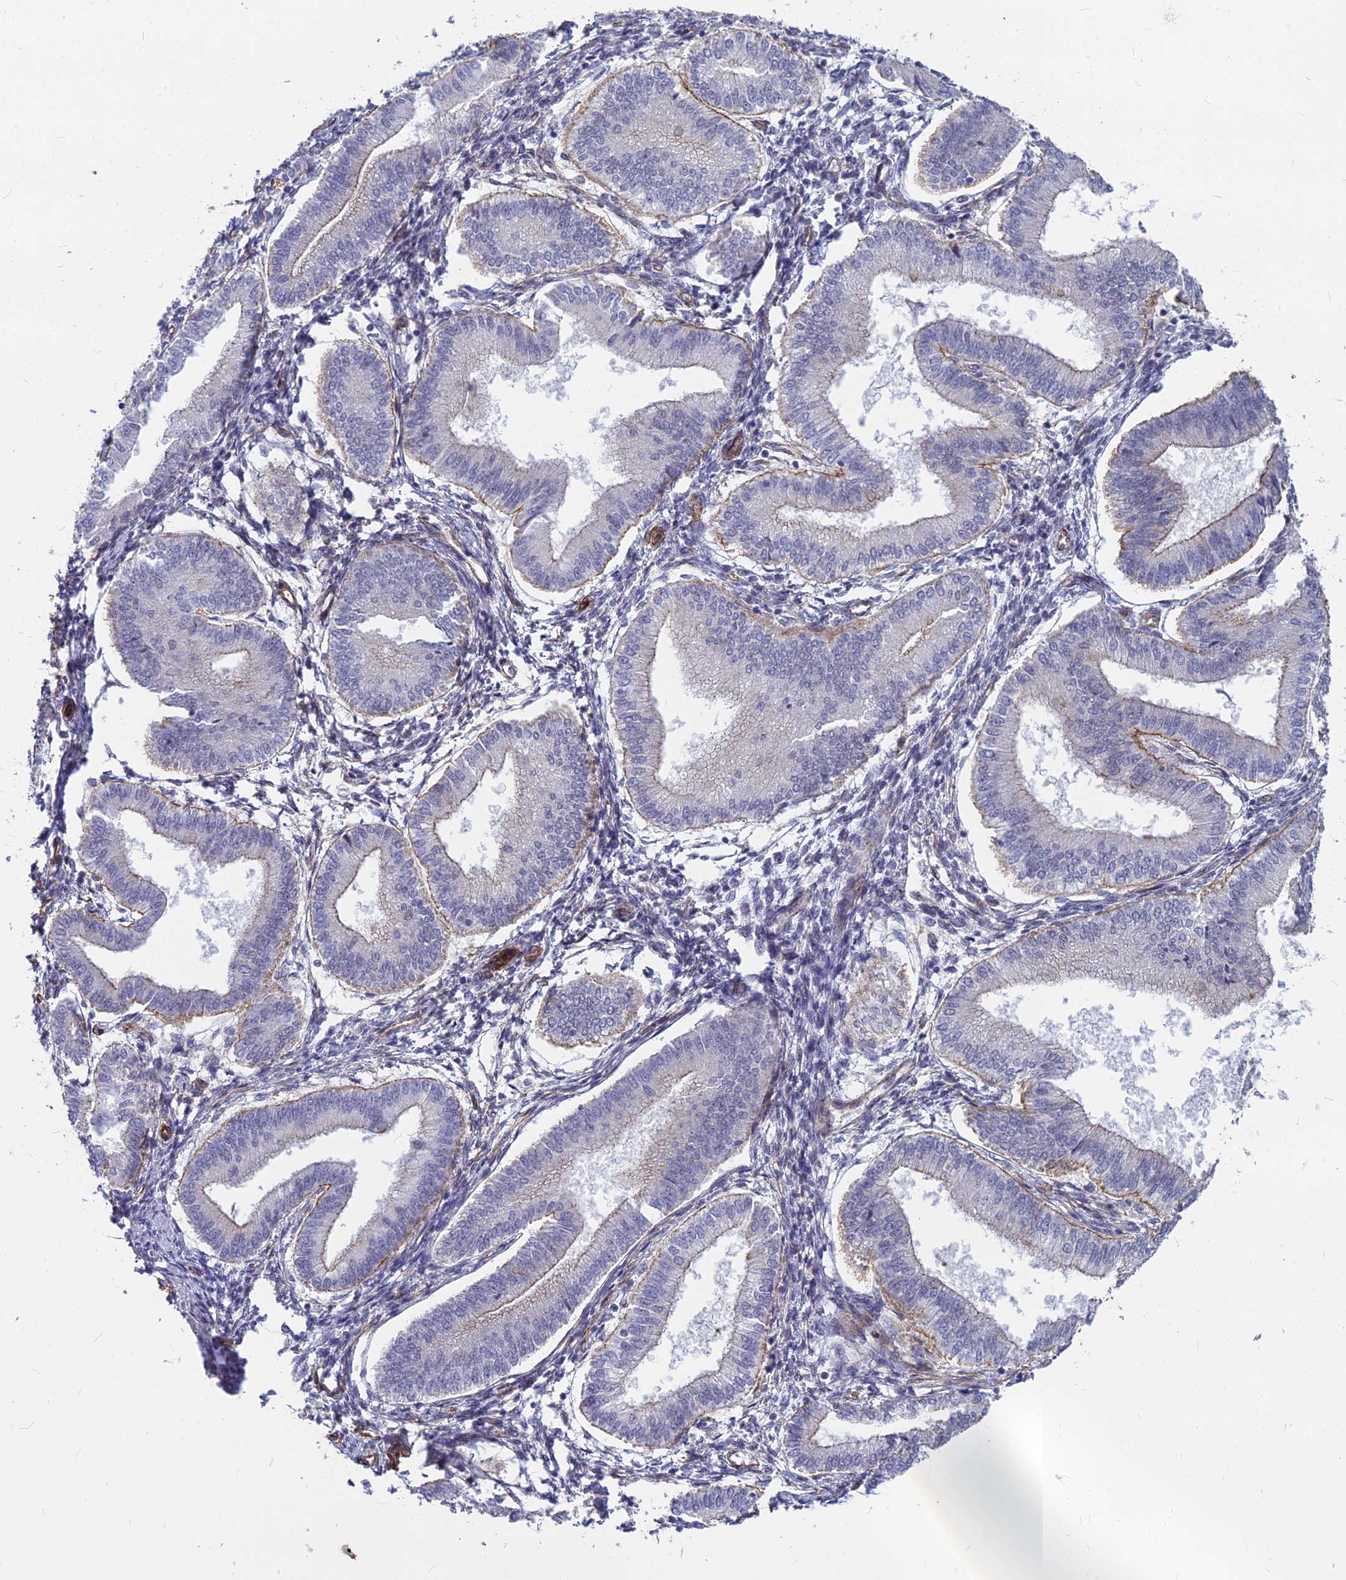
{"staining": {"intensity": "weak", "quantity": "<25%", "location": "nuclear"}, "tissue": "endometrium", "cell_type": "Cells in endometrial stroma", "image_type": "normal", "snomed": [{"axis": "morphology", "description": "Normal tissue, NOS"}, {"axis": "topography", "description": "Endometrium"}], "caption": "Immunohistochemistry (IHC) micrograph of unremarkable human endometrium stained for a protein (brown), which demonstrates no expression in cells in endometrial stroma. (DAB (3,3'-diaminobenzidine) immunohistochemistry with hematoxylin counter stain).", "gene": "YJU2", "patient": {"sex": "female", "age": 39}}